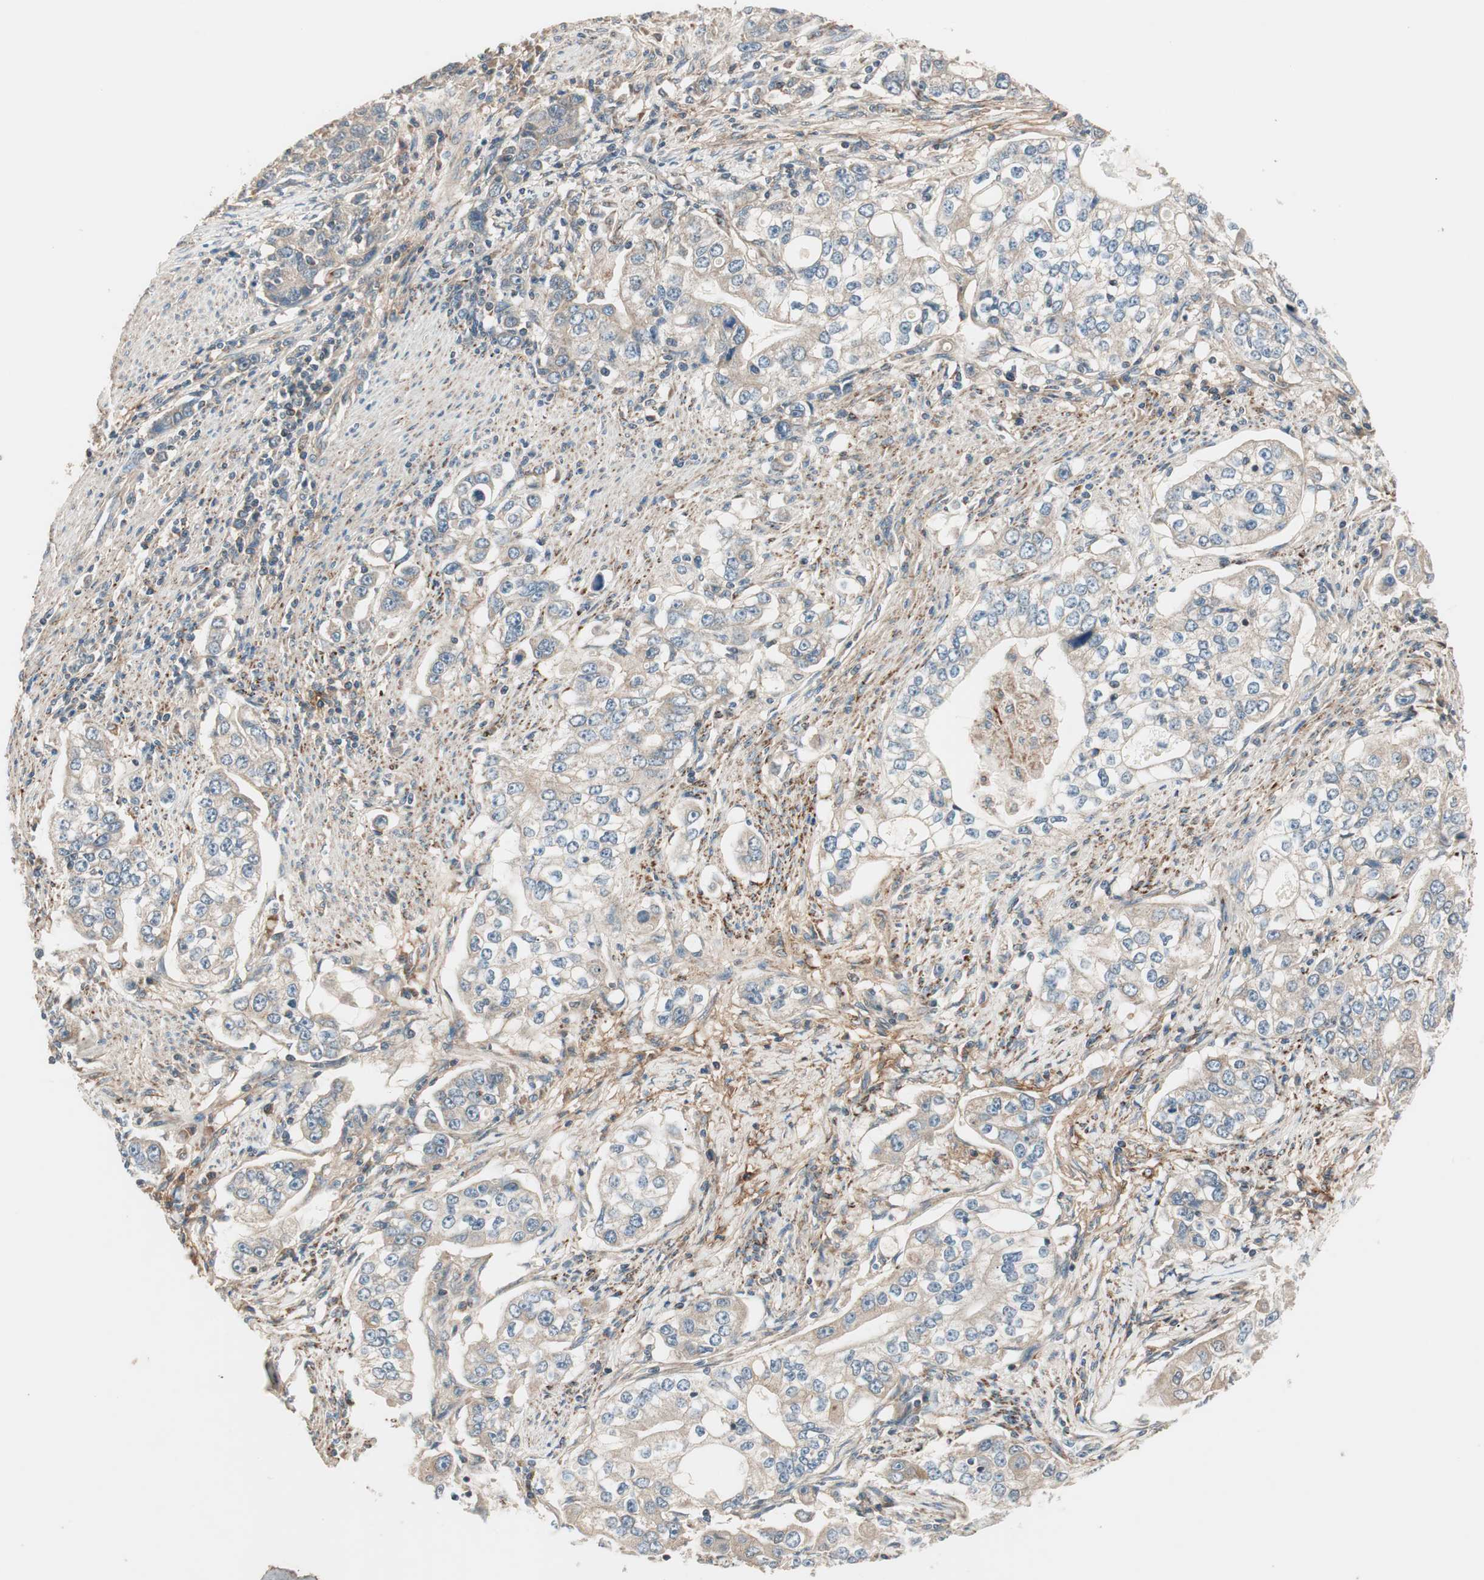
{"staining": {"intensity": "weak", "quantity": "<25%", "location": "cytoplasmic/membranous"}, "tissue": "stomach cancer", "cell_type": "Tumor cells", "image_type": "cancer", "snomed": [{"axis": "morphology", "description": "Adenocarcinoma, NOS"}, {"axis": "topography", "description": "Stomach, lower"}], "caption": "Photomicrograph shows no protein staining in tumor cells of stomach cancer tissue.", "gene": "HPN", "patient": {"sex": "female", "age": 72}}